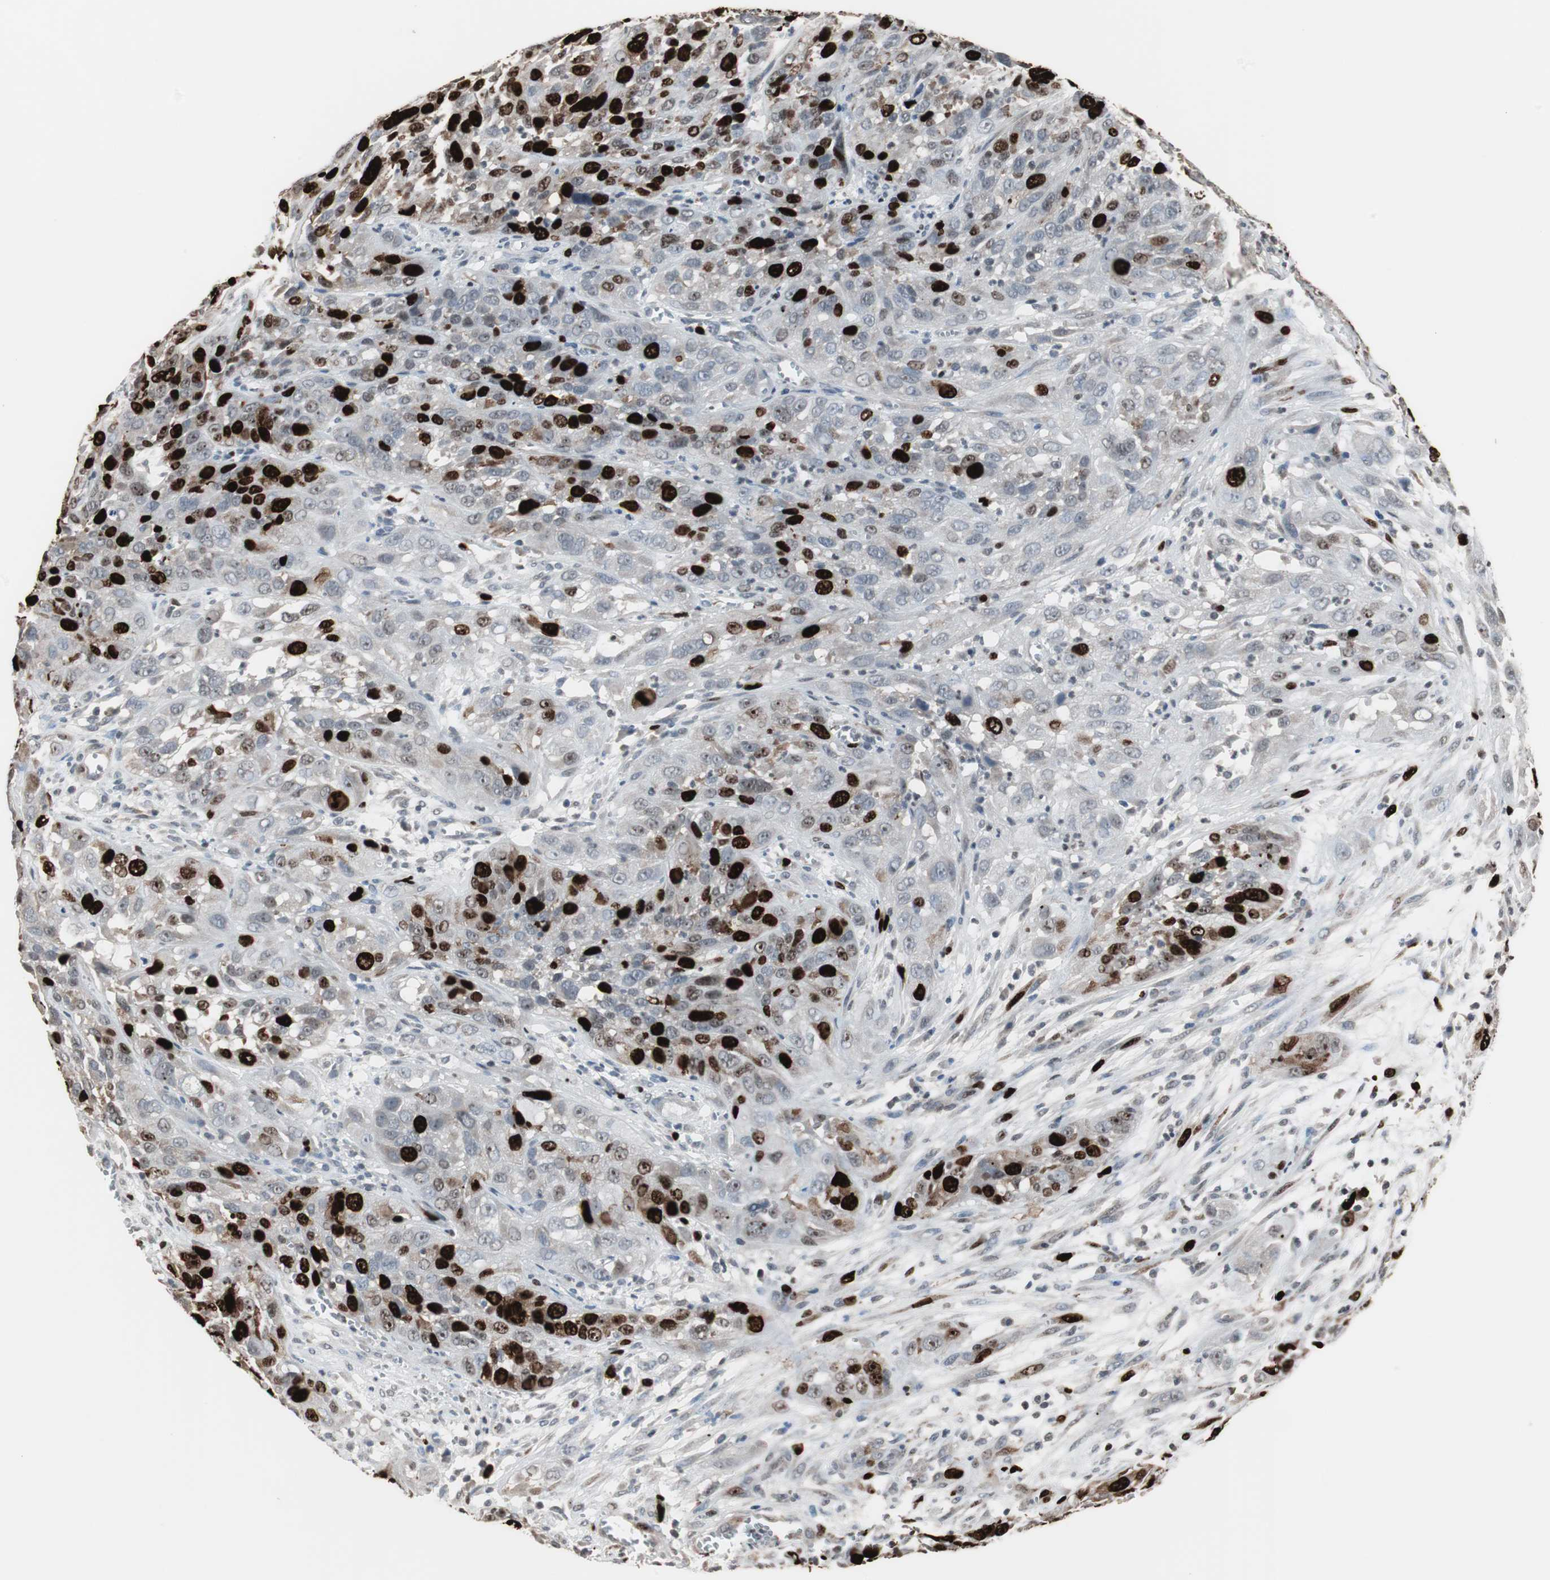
{"staining": {"intensity": "strong", "quantity": "25%-75%", "location": "nuclear"}, "tissue": "cervical cancer", "cell_type": "Tumor cells", "image_type": "cancer", "snomed": [{"axis": "morphology", "description": "Squamous cell carcinoma, NOS"}, {"axis": "topography", "description": "Cervix"}], "caption": "This is a histology image of immunohistochemistry staining of cervical cancer, which shows strong expression in the nuclear of tumor cells.", "gene": "TOP2A", "patient": {"sex": "female", "age": 32}}